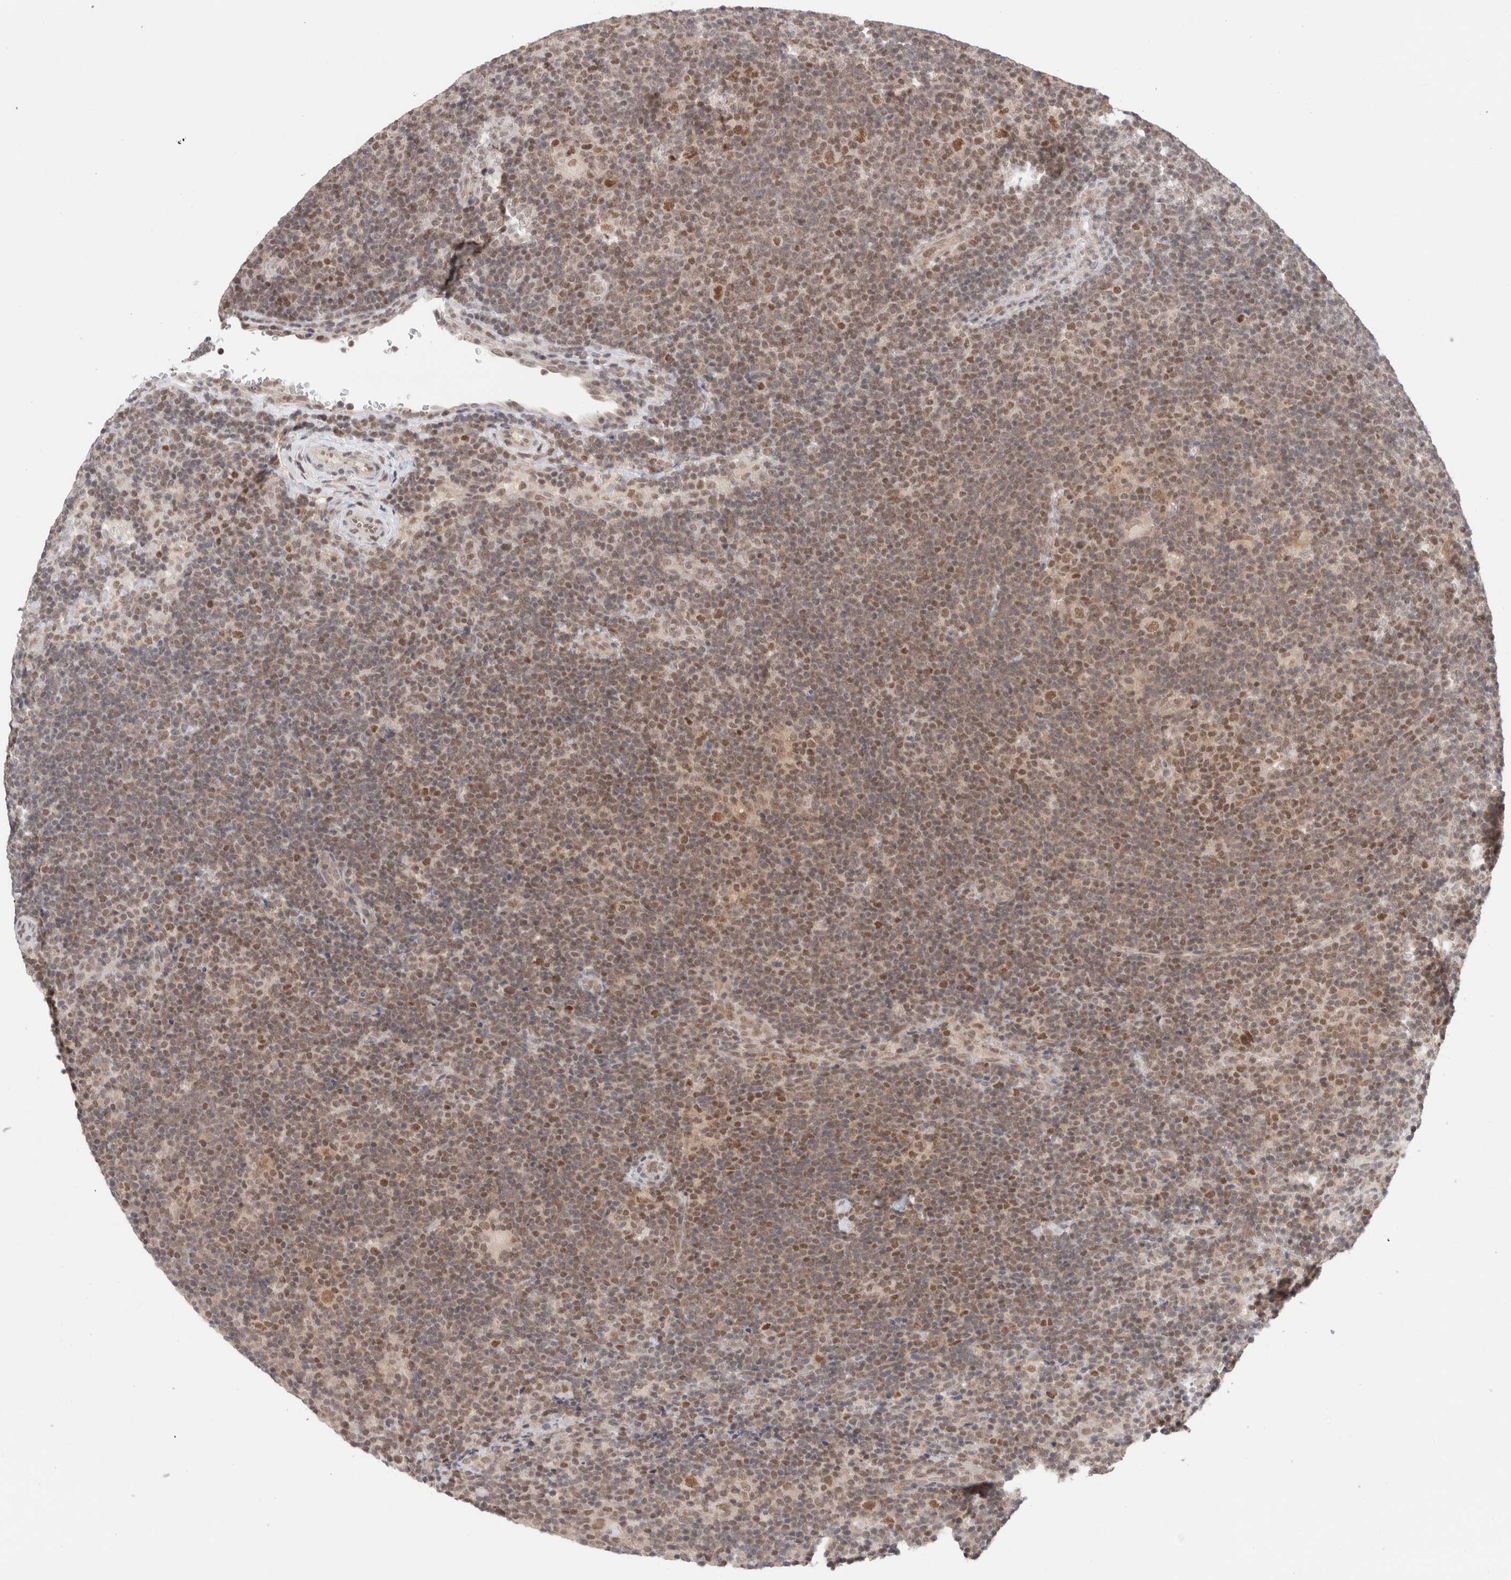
{"staining": {"intensity": "moderate", "quantity": ">75%", "location": "nuclear"}, "tissue": "lymphoma", "cell_type": "Tumor cells", "image_type": "cancer", "snomed": [{"axis": "morphology", "description": "Hodgkin's disease, NOS"}, {"axis": "topography", "description": "Lymph node"}], "caption": "DAB (3,3'-diaminobenzidine) immunohistochemical staining of Hodgkin's disease demonstrates moderate nuclear protein expression in about >75% of tumor cells. The staining was performed using DAB (3,3'-diaminobenzidine), with brown indicating positive protein expression. Nuclei are stained blue with hematoxylin.", "gene": "GATAD2A", "patient": {"sex": "female", "age": 57}}